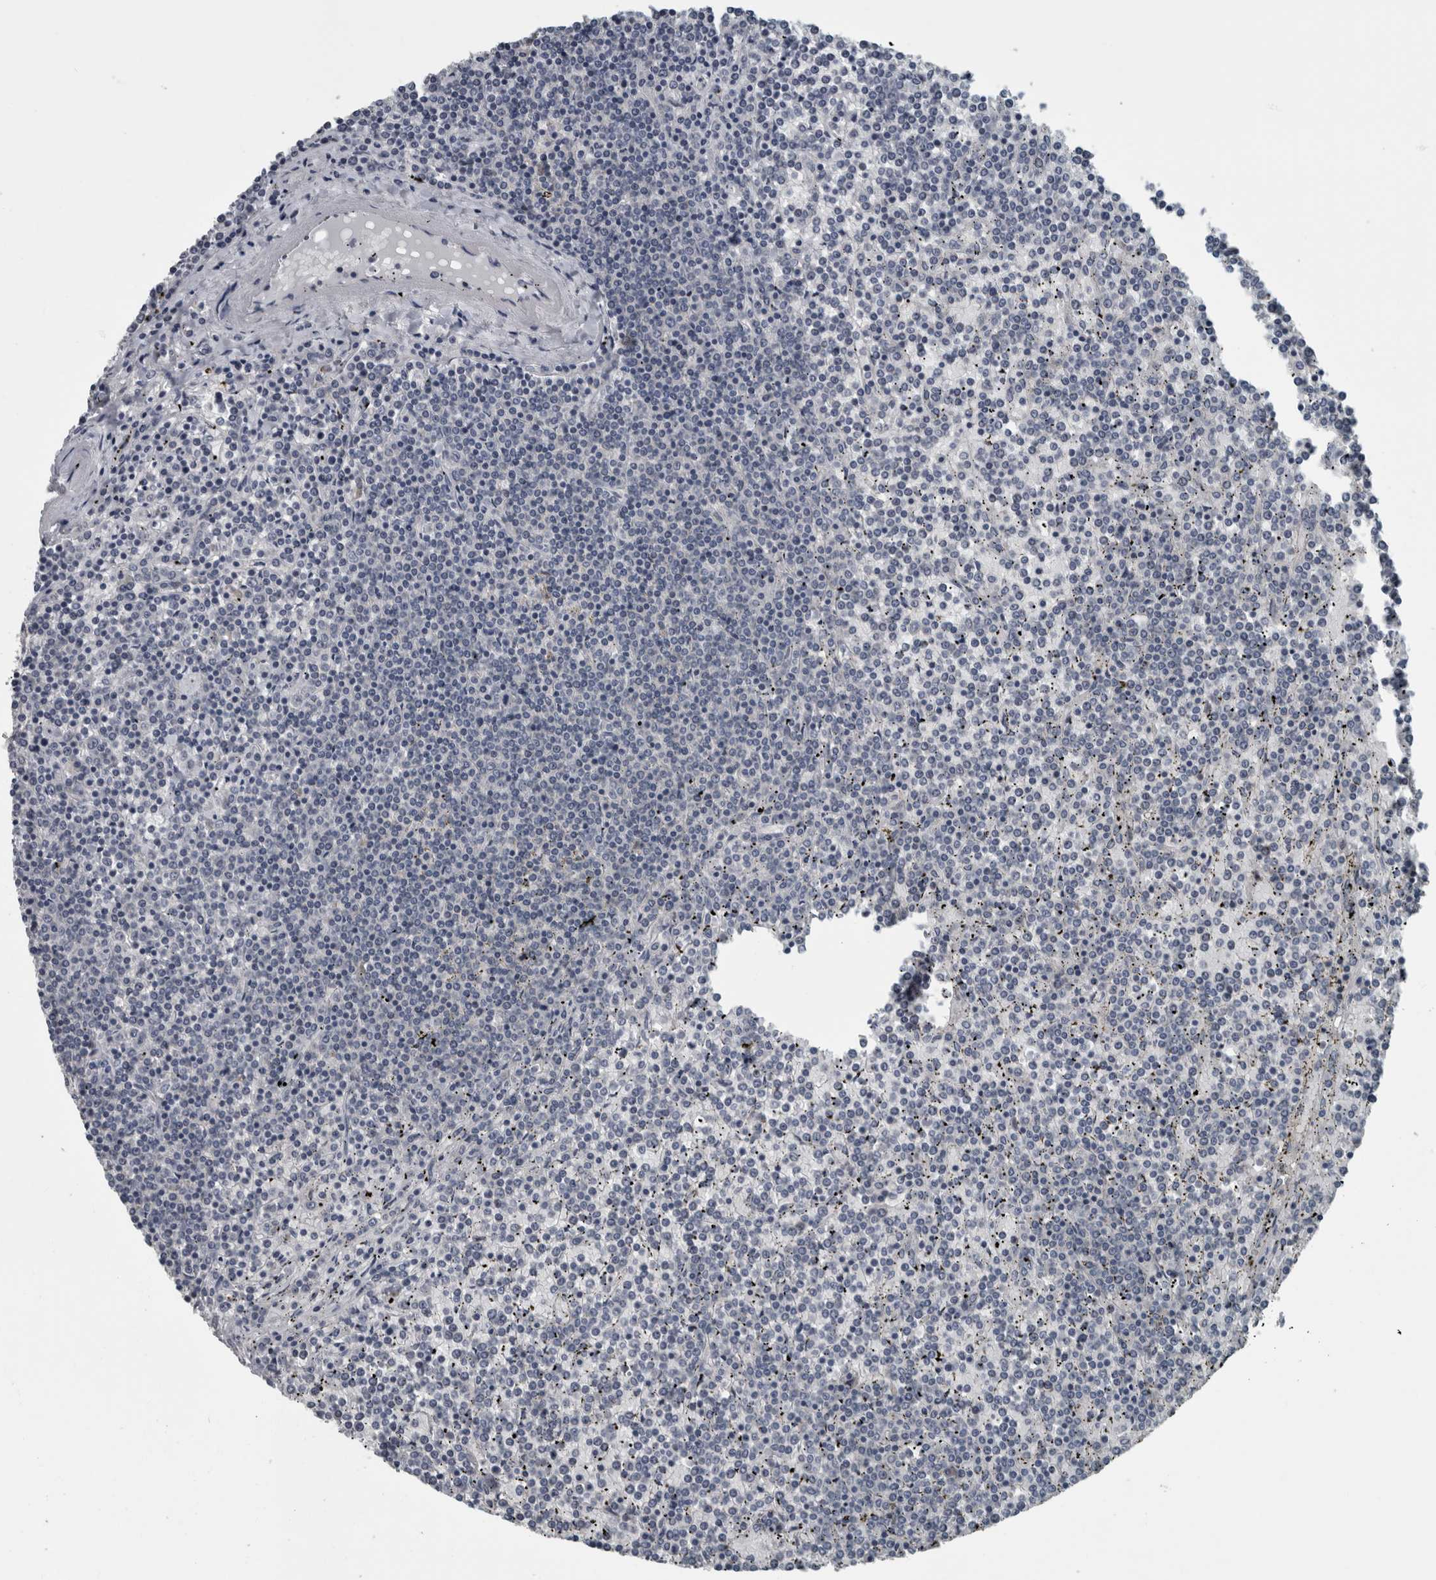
{"staining": {"intensity": "negative", "quantity": "none", "location": "none"}, "tissue": "lymphoma", "cell_type": "Tumor cells", "image_type": "cancer", "snomed": [{"axis": "morphology", "description": "Malignant lymphoma, non-Hodgkin's type, Low grade"}, {"axis": "topography", "description": "Spleen"}], "caption": "Human lymphoma stained for a protein using immunohistochemistry (IHC) reveals no staining in tumor cells.", "gene": "KRT20", "patient": {"sex": "female", "age": 19}}